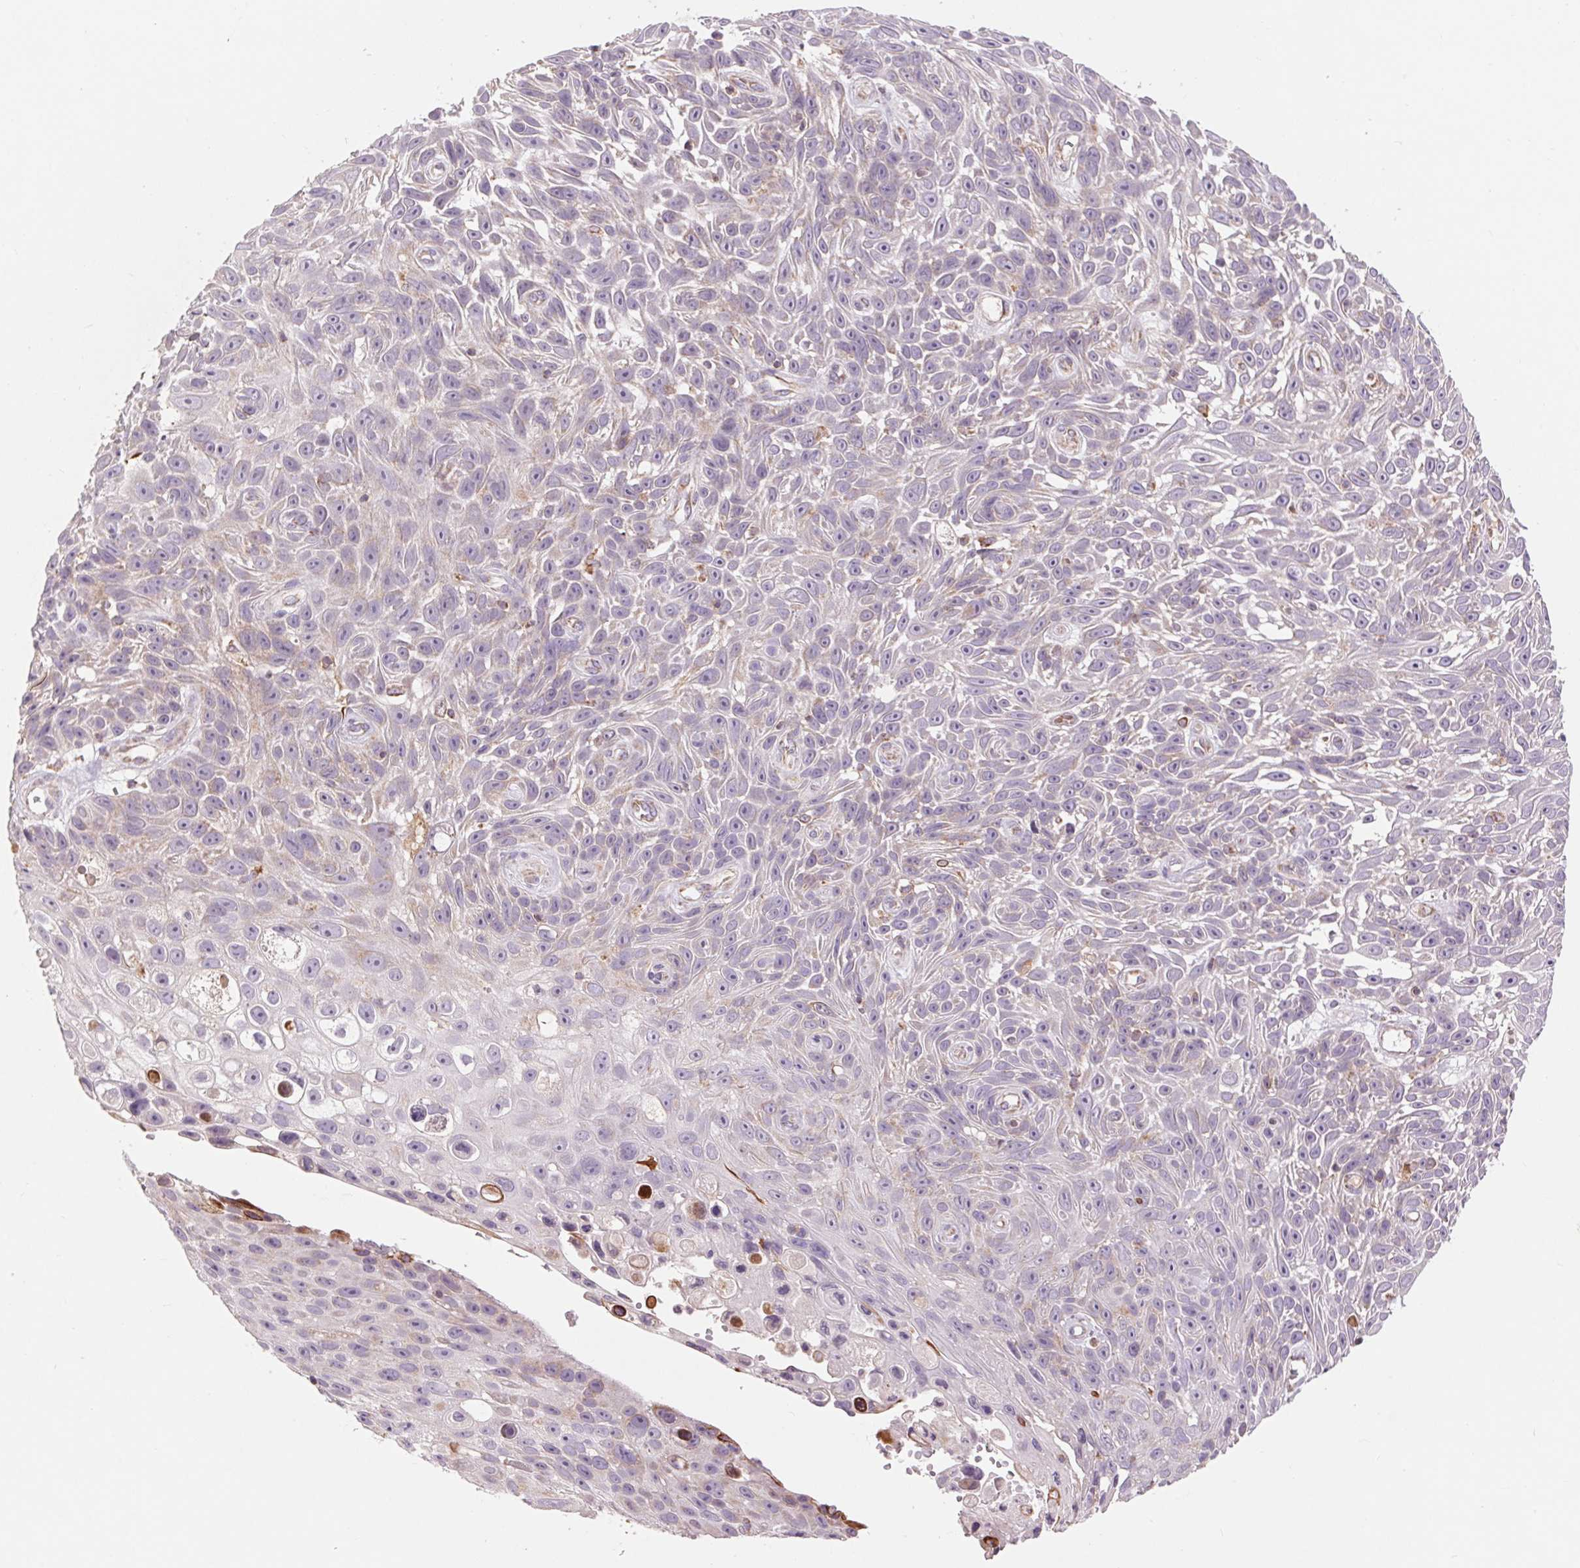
{"staining": {"intensity": "negative", "quantity": "none", "location": "none"}, "tissue": "skin cancer", "cell_type": "Tumor cells", "image_type": "cancer", "snomed": [{"axis": "morphology", "description": "Squamous cell carcinoma, NOS"}, {"axis": "topography", "description": "Skin"}], "caption": "A high-resolution image shows immunohistochemistry staining of squamous cell carcinoma (skin), which displays no significant positivity in tumor cells.", "gene": "COX6A1", "patient": {"sex": "male", "age": 82}}